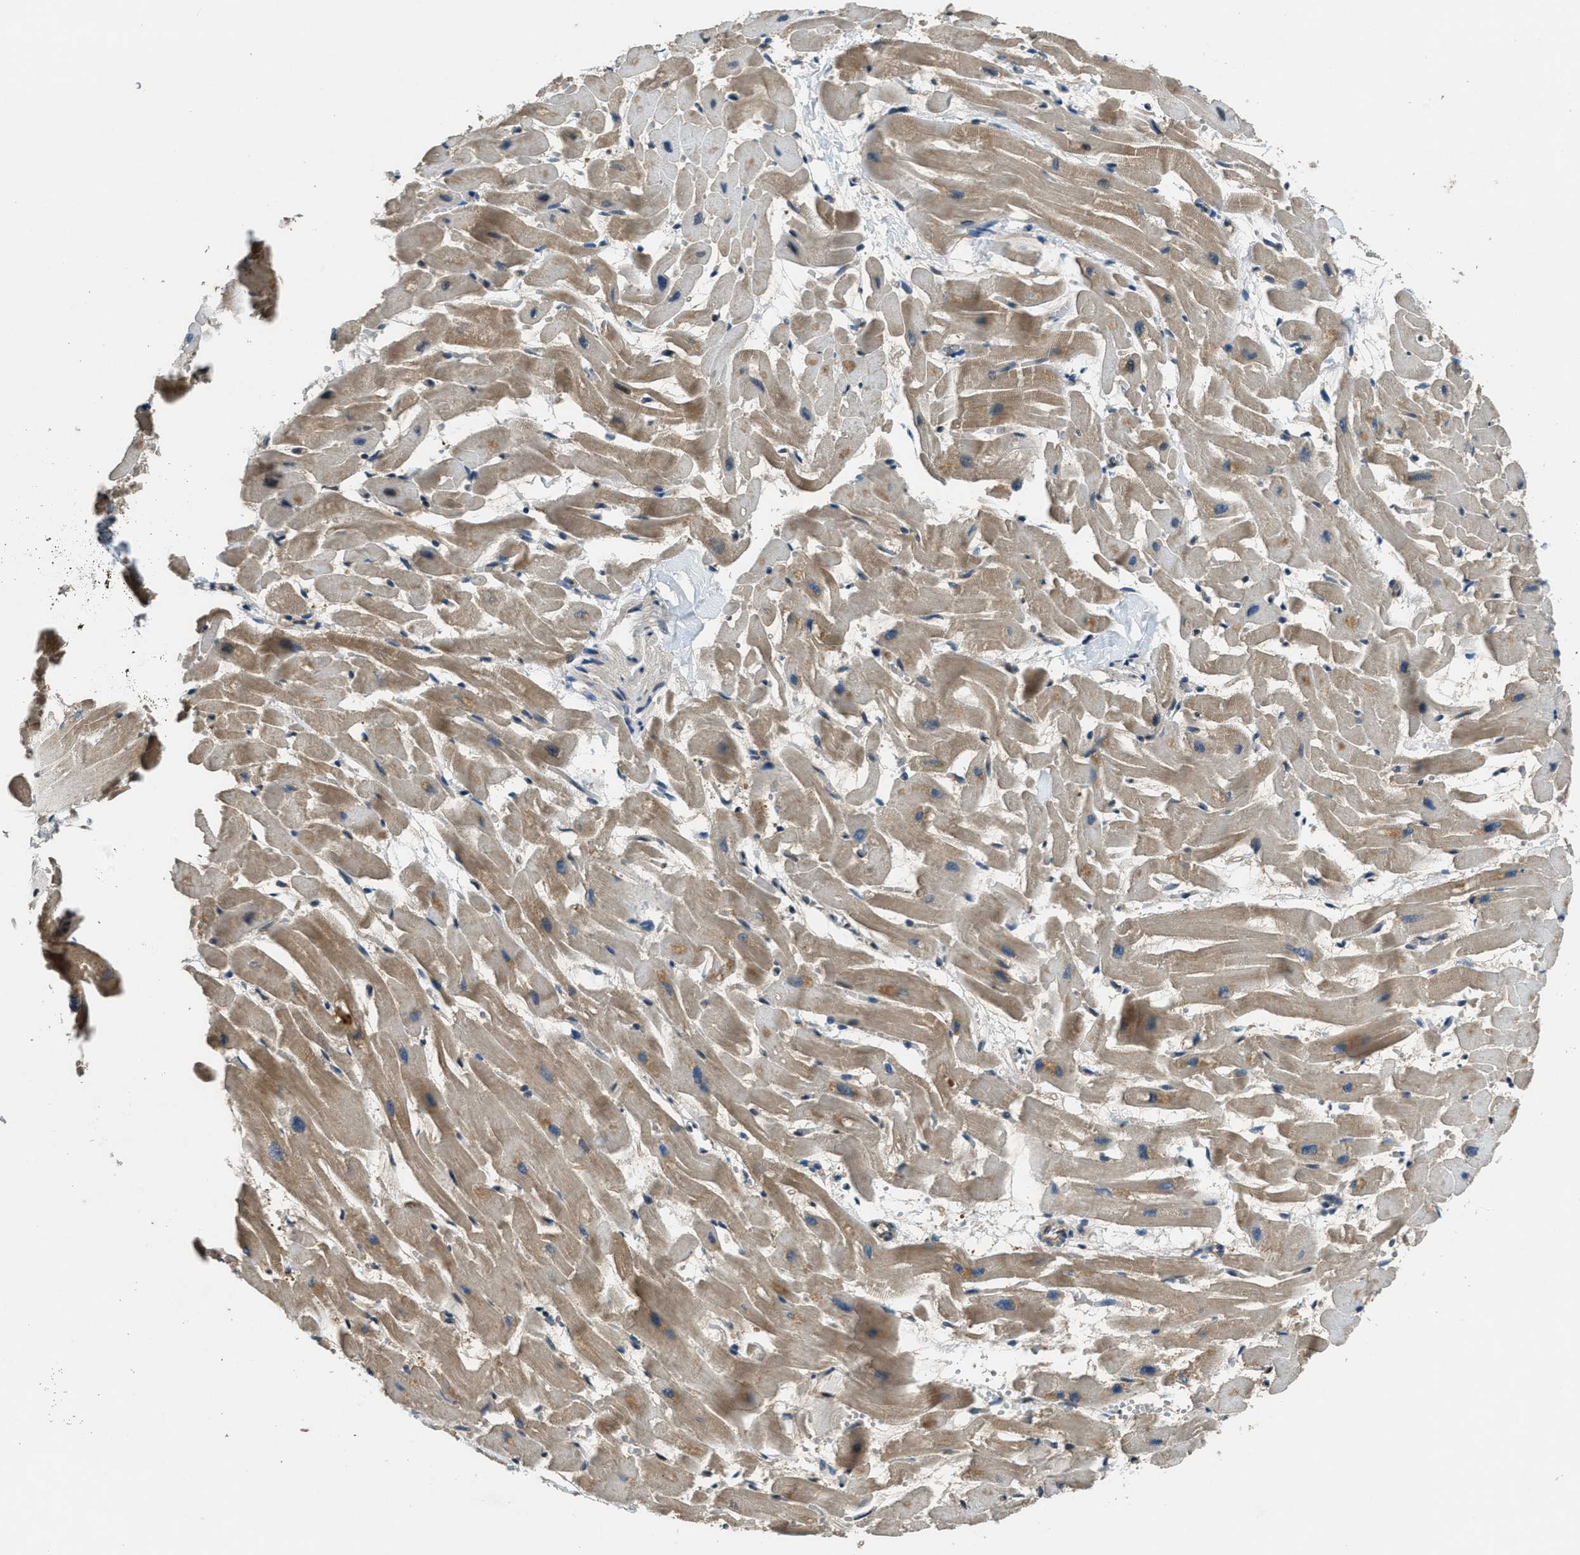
{"staining": {"intensity": "moderate", "quantity": "25%-75%", "location": "cytoplasmic/membranous,nuclear"}, "tissue": "heart muscle", "cell_type": "Cardiomyocytes", "image_type": "normal", "snomed": [{"axis": "morphology", "description": "Normal tissue, NOS"}, {"axis": "topography", "description": "Heart"}], "caption": "Normal heart muscle exhibits moderate cytoplasmic/membranous,nuclear positivity in approximately 25%-75% of cardiomyocytes, visualized by immunohistochemistry. Immunohistochemistry stains the protein of interest in brown and the nuclei are stained blue.", "gene": "DUSP6", "patient": {"sex": "female", "age": 19}}